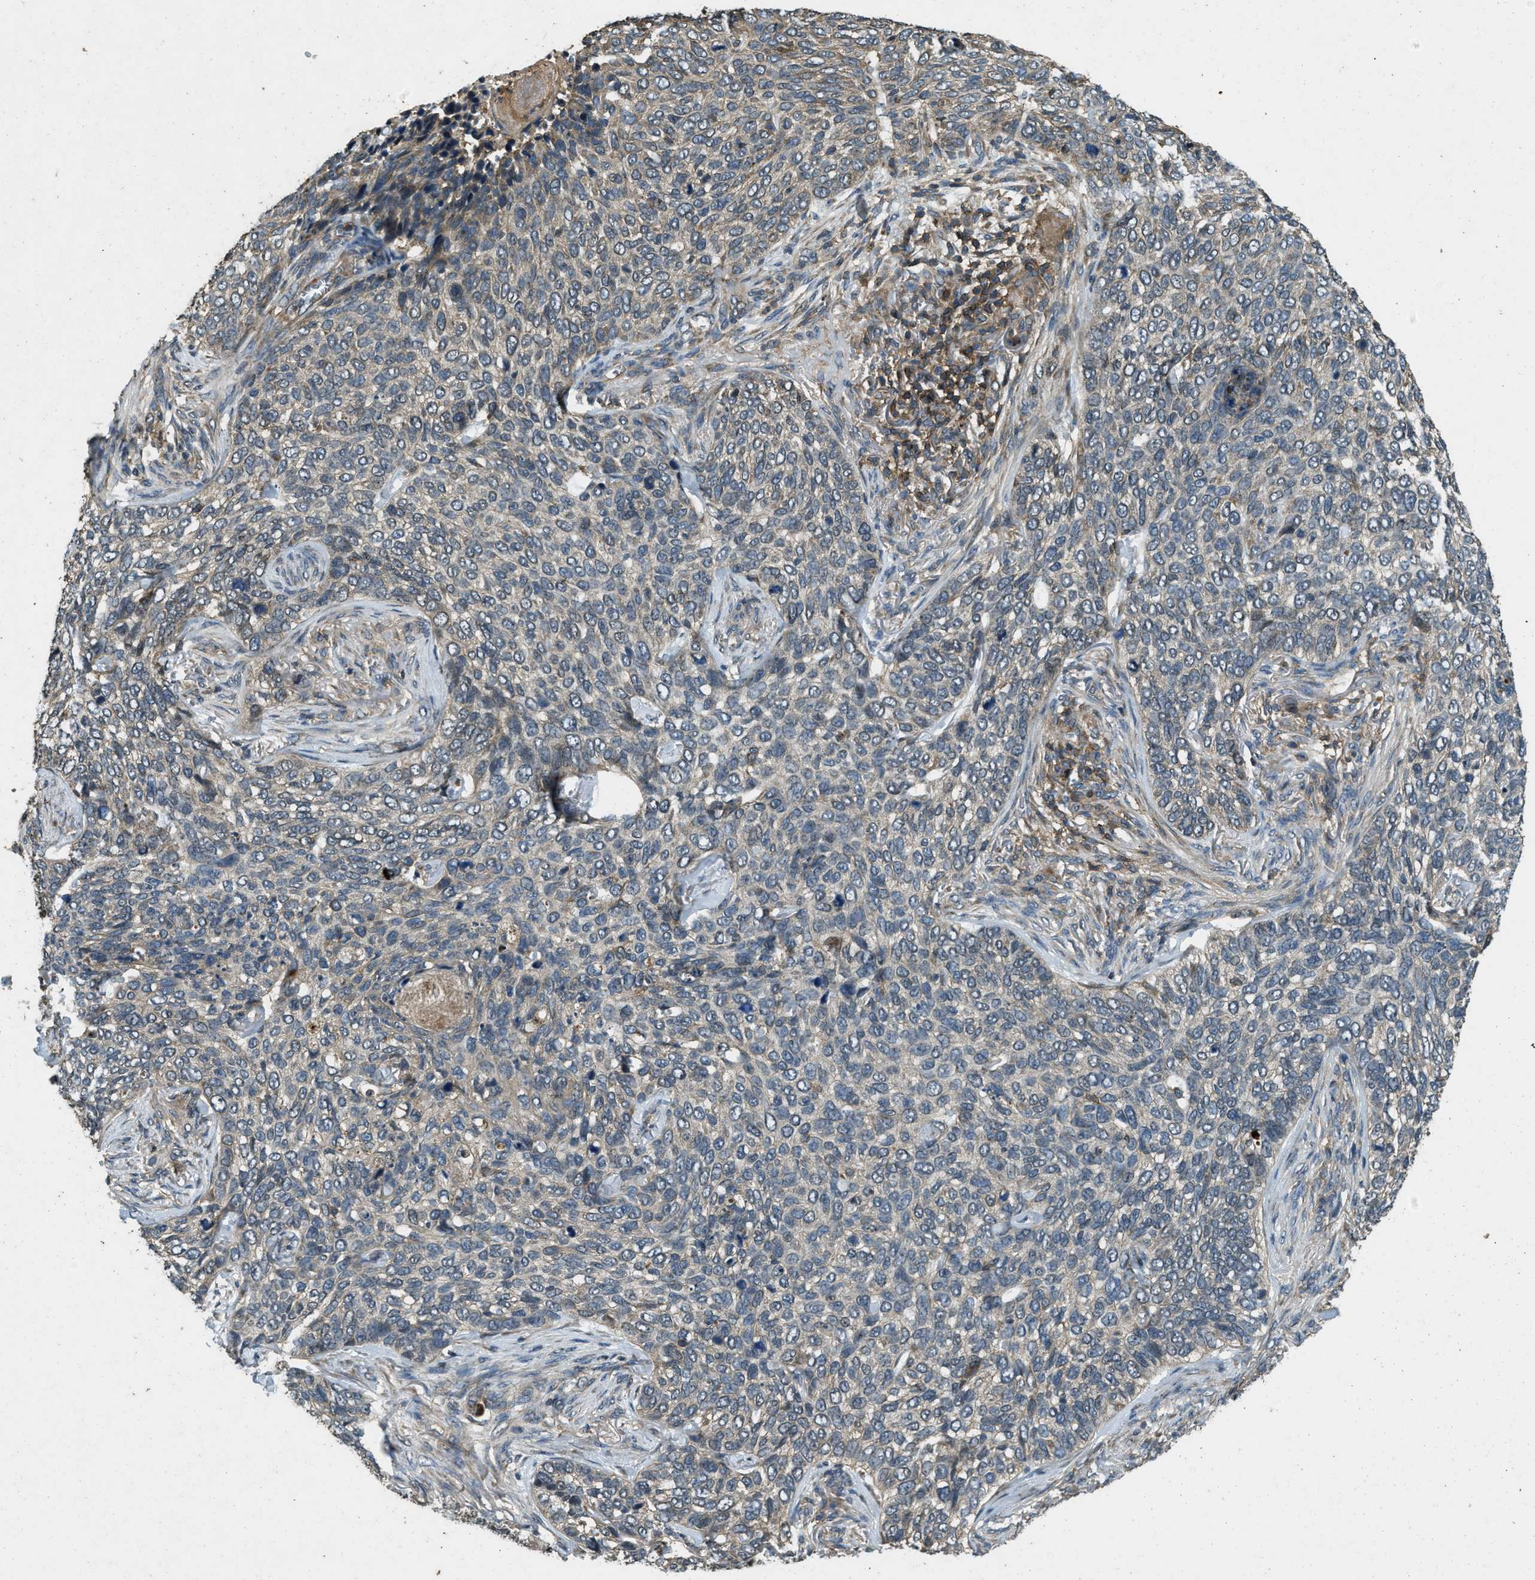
{"staining": {"intensity": "weak", "quantity": "<25%", "location": "cytoplasmic/membranous"}, "tissue": "skin cancer", "cell_type": "Tumor cells", "image_type": "cancer", "snomed": [{"axis": "morphology", "description": "Basal cell carcinoma"}, {"axis": "topography", "description": "Skin"}], "caption": "A histopathology image of skin cancer (basal cell carcinoma) stained for a protein reveals no brown staining in tumor cells.", "gene": "ATP8B1", "patient": {"sex": "female", "age": 64}}